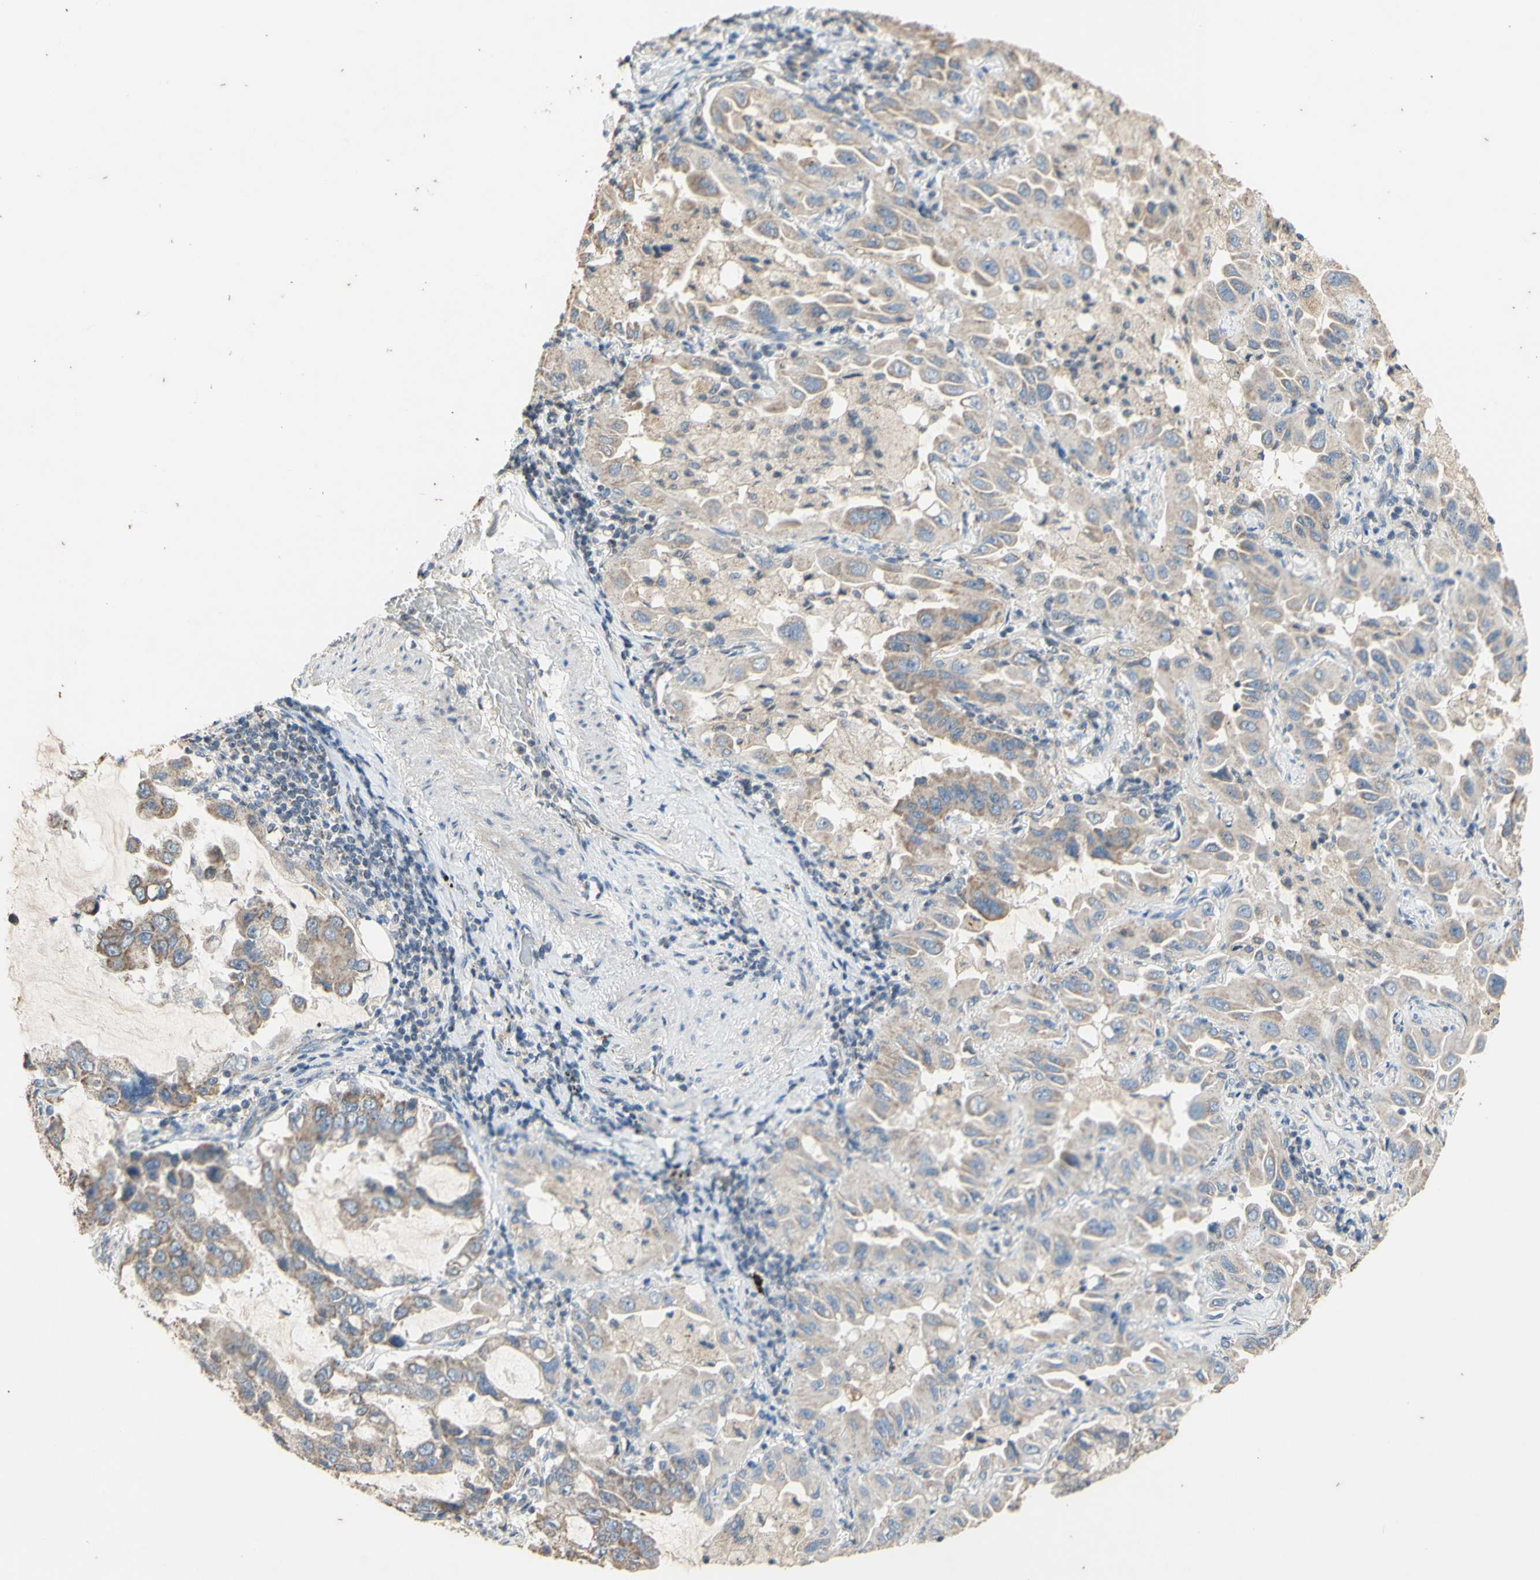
{"staining": {"intensity": "moderate", "quantity": "25%-75%", "location": "cytoplasmic/membranous"}, "tissue": "lung cancer", "cell_type": "Tumor cells", "image_type": "cancer", "snomed": [{"axis": "morphology", "description": "Adenocarcinoma, NOS"}, {"axis": "topography", "description": "Lung"}], "caption": "The photomicrograph reveals staining of lung cancer (adenocarcinoma), revealing moderate cytoplasmic/membranous protein expression (brown color) within tumor cells. The protein of interest is stained brown, and the nuclei are stained in blue (DAB IHC with brightfield microscopy, high magnification).", "gene": "PTGIS", "patient": {"sex": "male", "age": 64}}